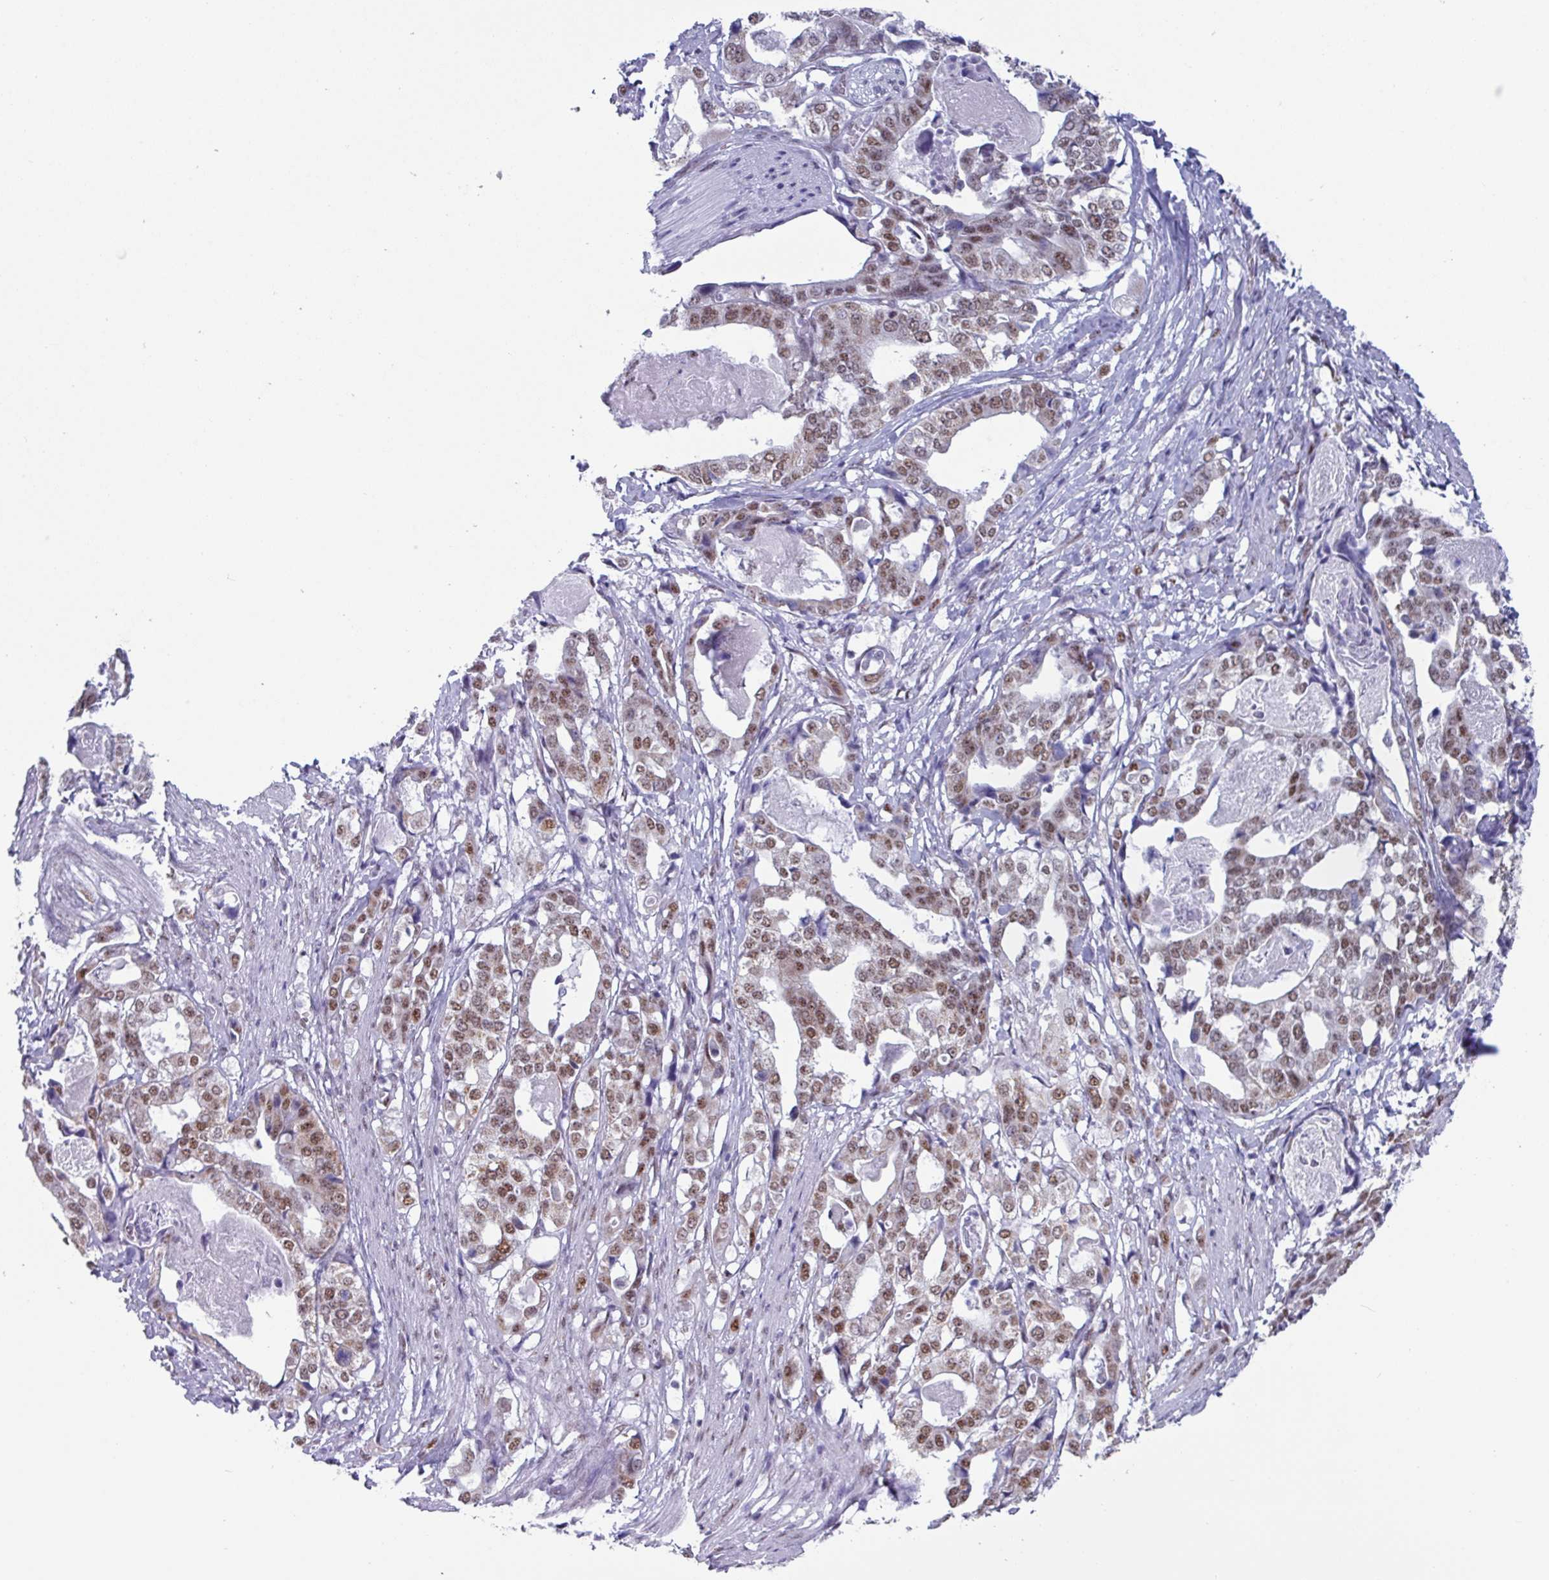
{"staining": {"intensity": "moderate", "quantity": ">75%", "location": "nuclear"}, "tissue": "stomach cancer", "cell_type": "Tumor cells", "image_type": "cancer", "snomed": [{"axis": "morphology", "description": "Adenocarcinoma, NOS"}, {"axis": "topography", "description": "Stomach"}], "caption": "Protein expression analysis of adenocarcinoma (stomach) exhibits moderate nuclear expression in approximately >75% of tumor cells.", "gene": "PUF60", "patient": {"sex": "male", "age": 48}}